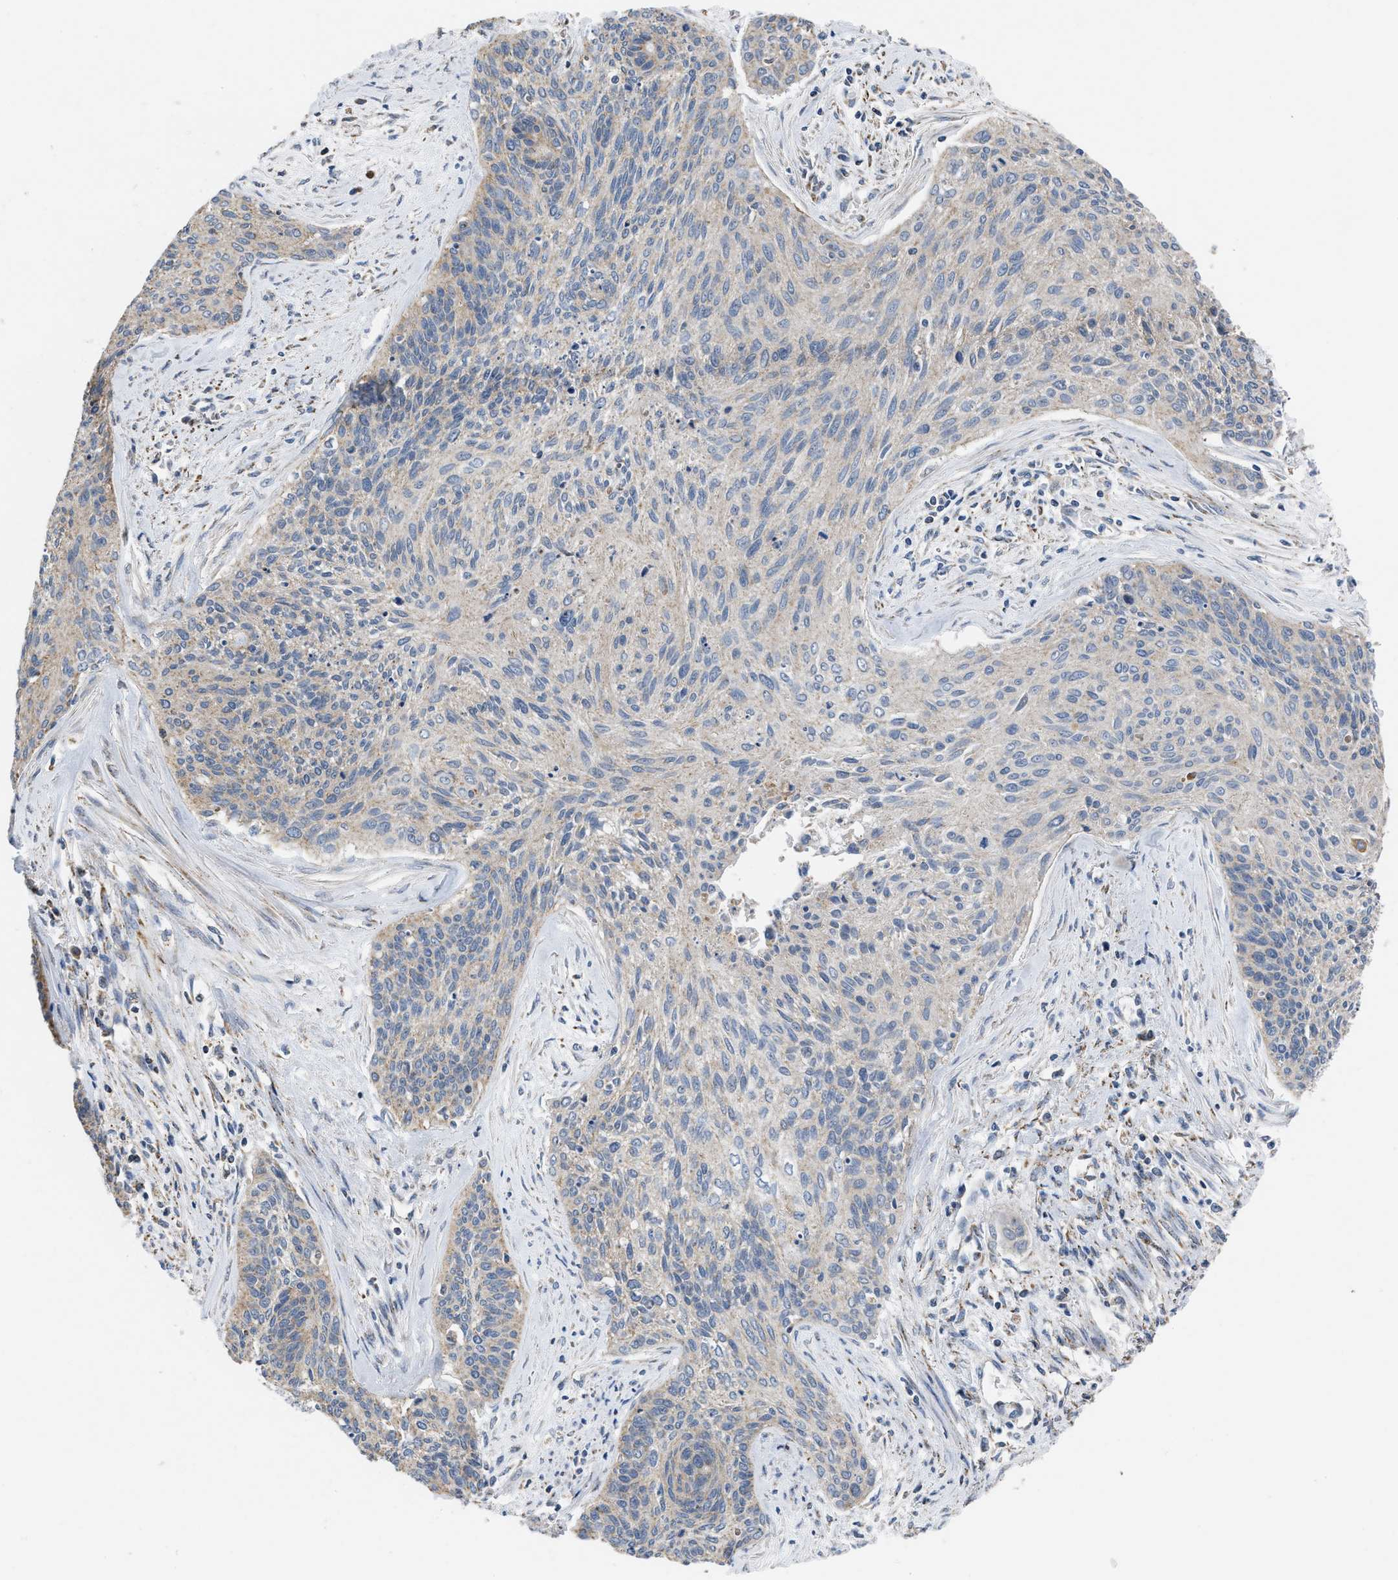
{"staining": {"intensity": "weak", "quantity": ">75%", "location": "cytoplasmic/membranous"}, "tissue": "cervical cancer", "cell_type": "Tumor cells", "image_type": "cancer", "snomed": [{"axis": "morphology", "description": "Squamous cell carcinoma, NOS"}, {"axis": "topography", "description": "Cervix"}], "caption": "Immunohistochemistry staining of squamous cell carcinoma (cervical), which demonstrates low levels of weak cytoplasmic/membranous expression in about >75% of tumor cells indicating weak cytoplasmic/membranous protein expression. The staining was performed using DAB (3,3'-diaminobenzidine) (brown) for protein detection and nuclei were counterstained in hematoxylin (blue).", "gene": "BCL10", "patient": {"sex": "female", "age": 55}}